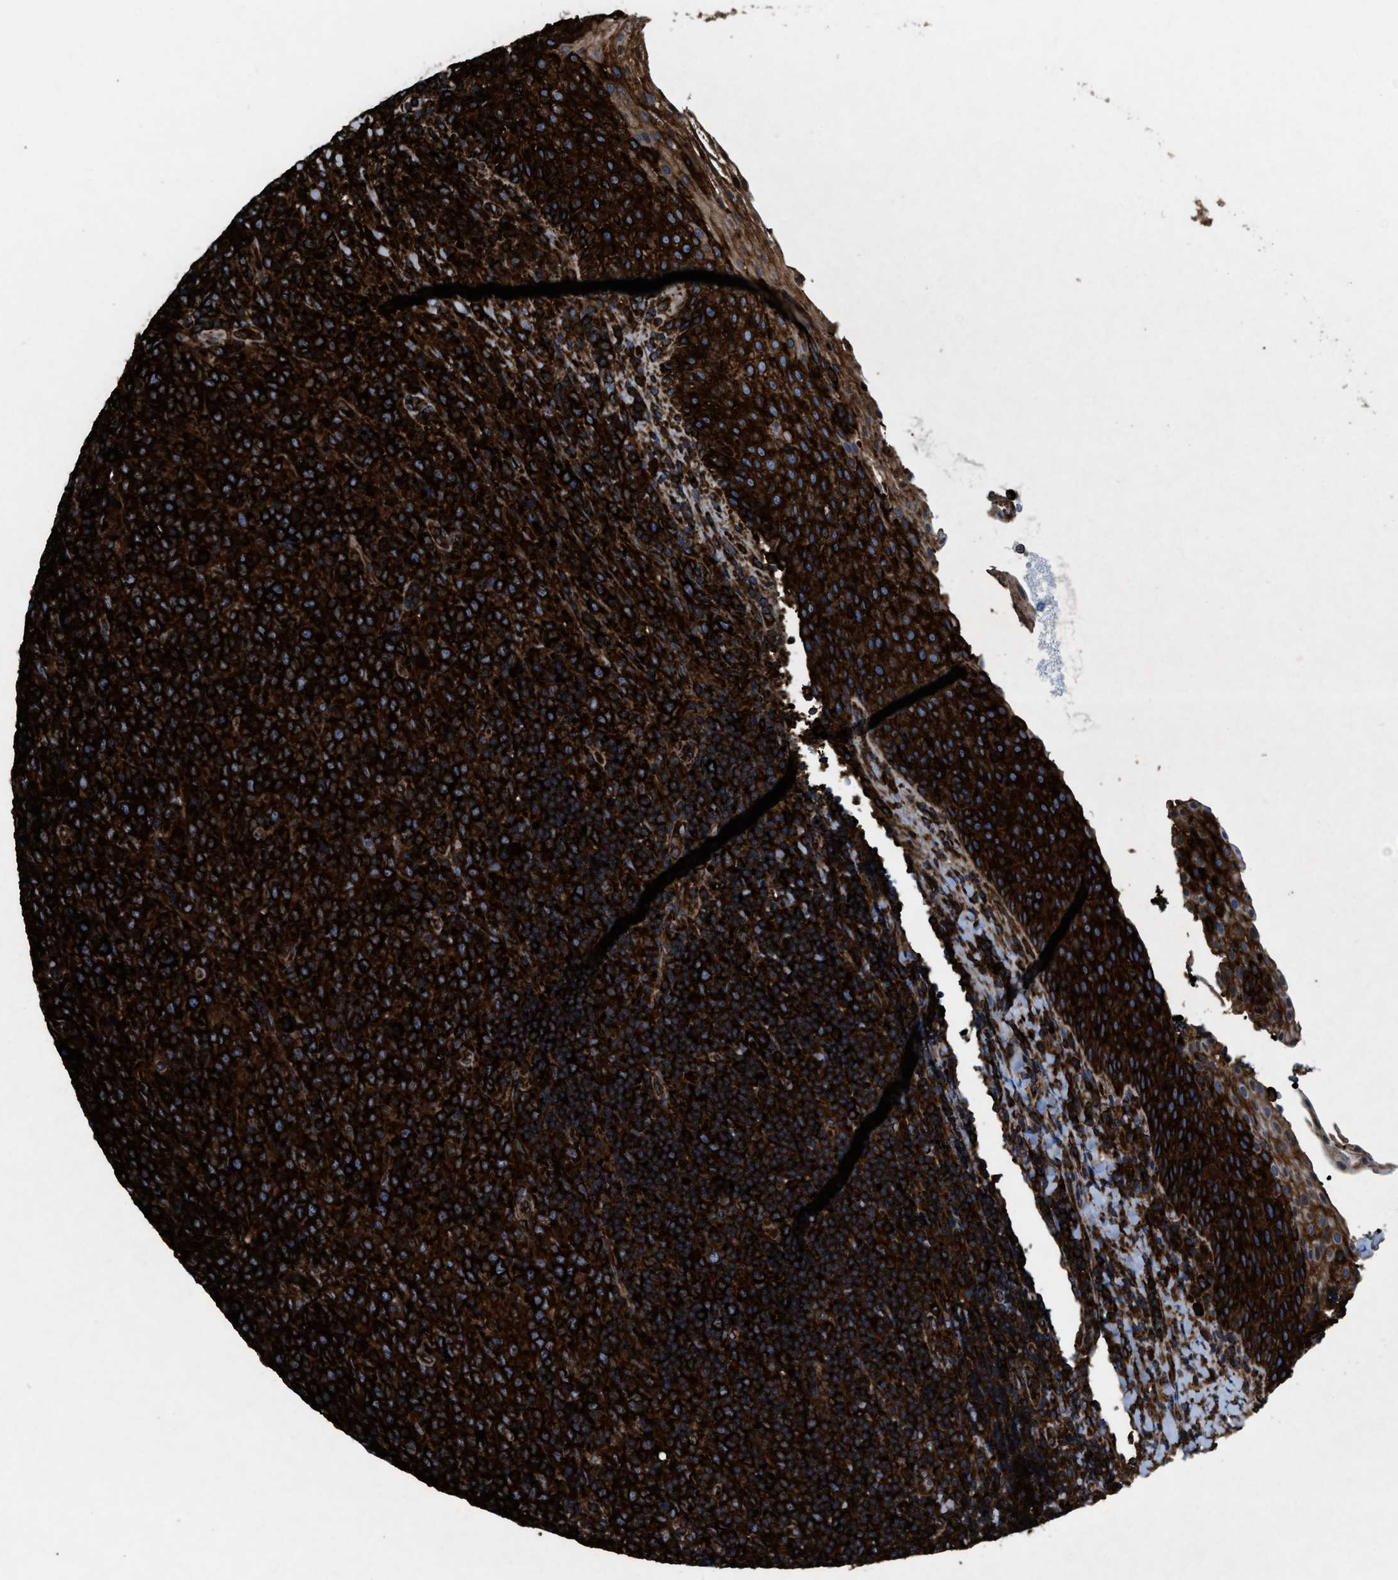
{"staining": {"intensity": "strong", "quantity": ">75%", "location": "cytoplasmic/membranous"}, "tissue": "lymphoma", "cell_type": "Tumor cells", "image_type": "cancer", "snomed": [{"axis": "morphology", "description": "Malignant lymphoma, non-Hodgkin's type, High grade"}, {"axis": "topography", "description": "Tonsil"}], "caption": "DAB (3,3'-diaminobenzidine) immunohistochemical staining of human high-grade malignant lymphoma, non-Hodgkin's type reveals strong cytoplasmic/membranous protein positivity in about >75% of tumor cells. (brown staining indicates protein expression, while blue staining denotes nuclei).", "gene": "CAPRIN1", "patient": {"sex": "female", "age": 36}}